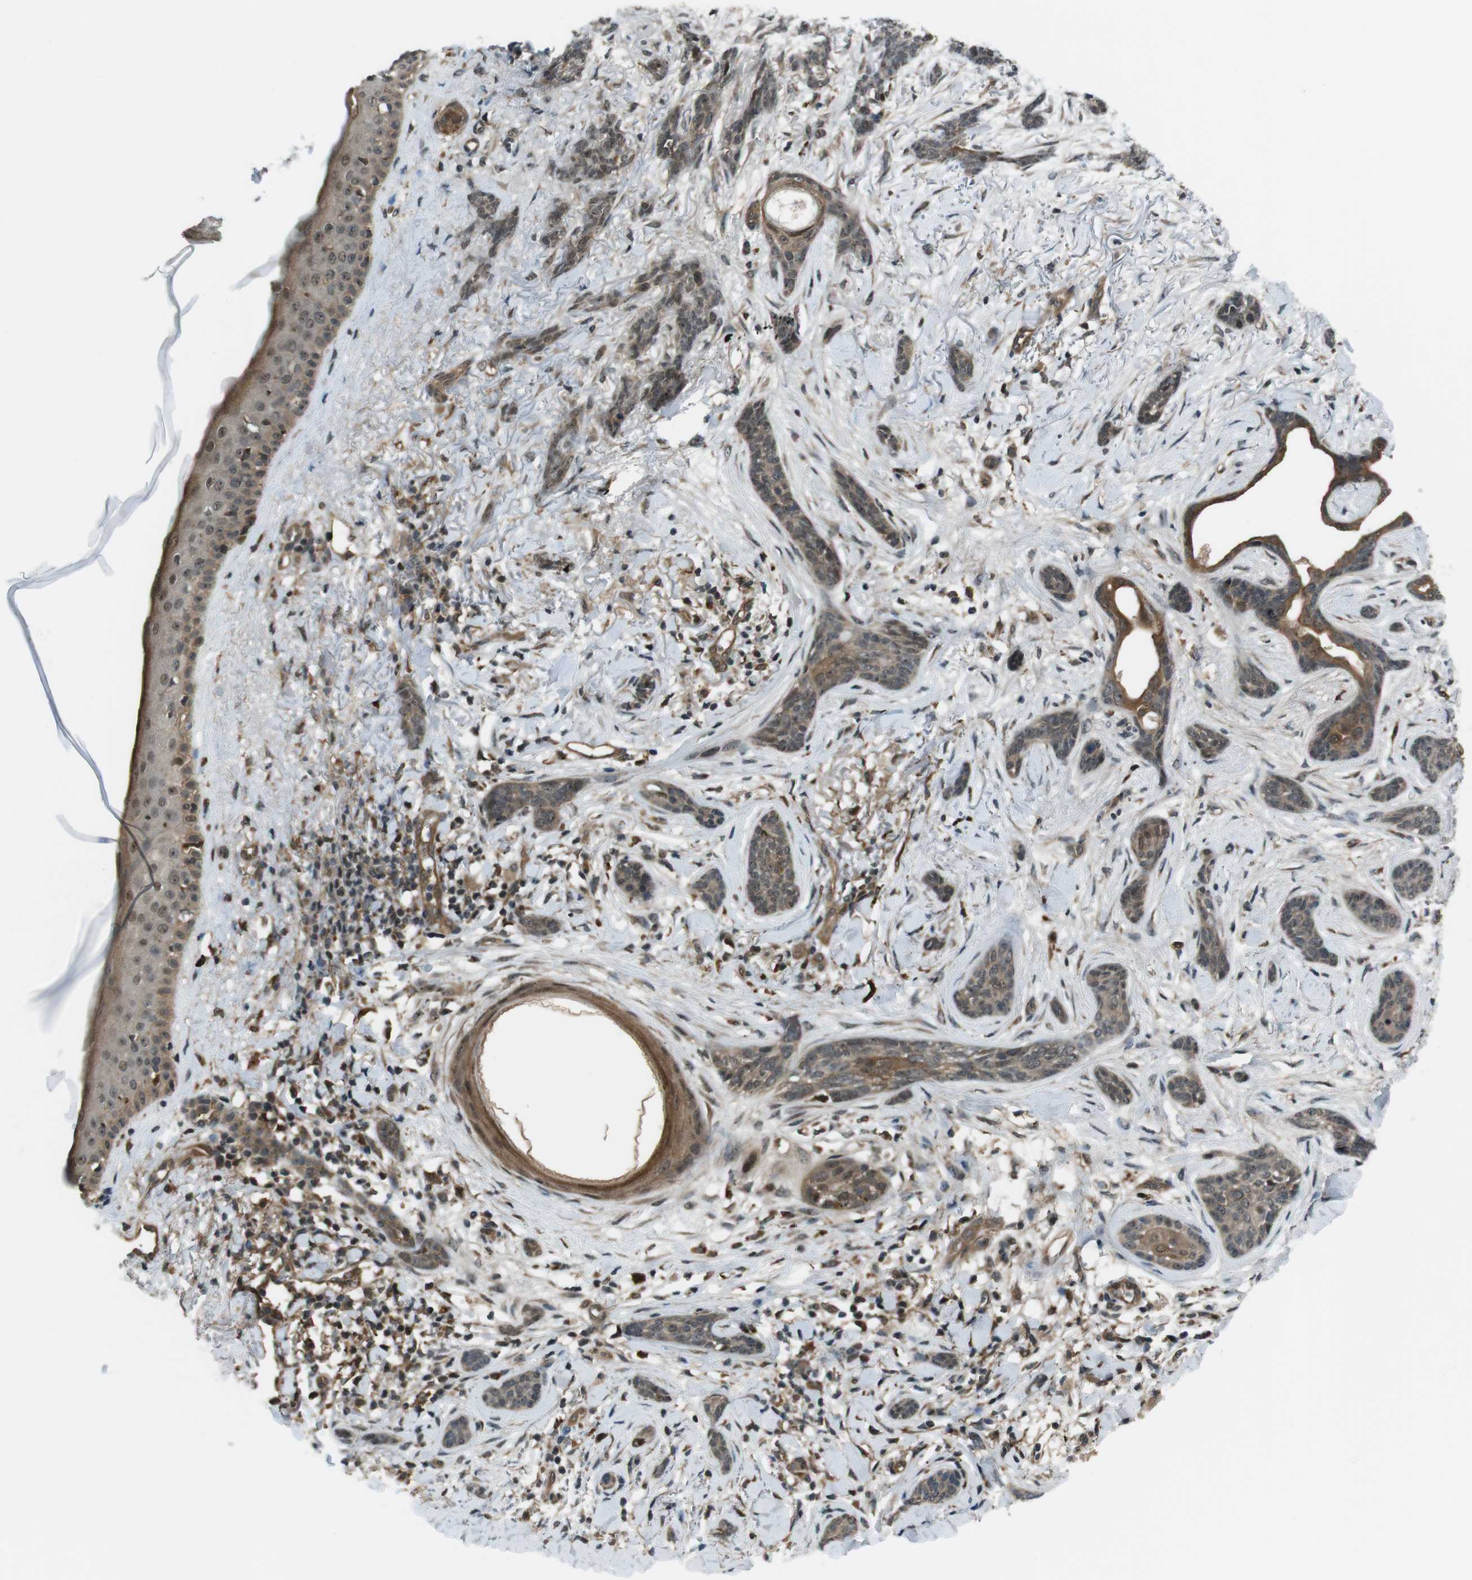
{"staining": {"intensity": "moderate", "quantity": "25%-75%", "location": "cytoplasmic/membranous,nuclear"}, "tissue": "skin cancer", "cell_type": "Tumor cells", "image_type": "cancer", "snomed": [{"axis": "morphology", "description": "Basal cell carcinoma"}, {"axis": "morphology", "description": "Adnexal tumor, benign"}, {"axis": "topography", "description": "Skin"}], "caption": "Immunohistochemical staining of human basal cell carcinoma (skin) reveals medium levels of moderate cytoplasmic/membranous and nuclear protein positivity in about 25%-75% of tumor cells.", "gene": "TIAM2", "patient": {"sex": "female", "age": 42}}